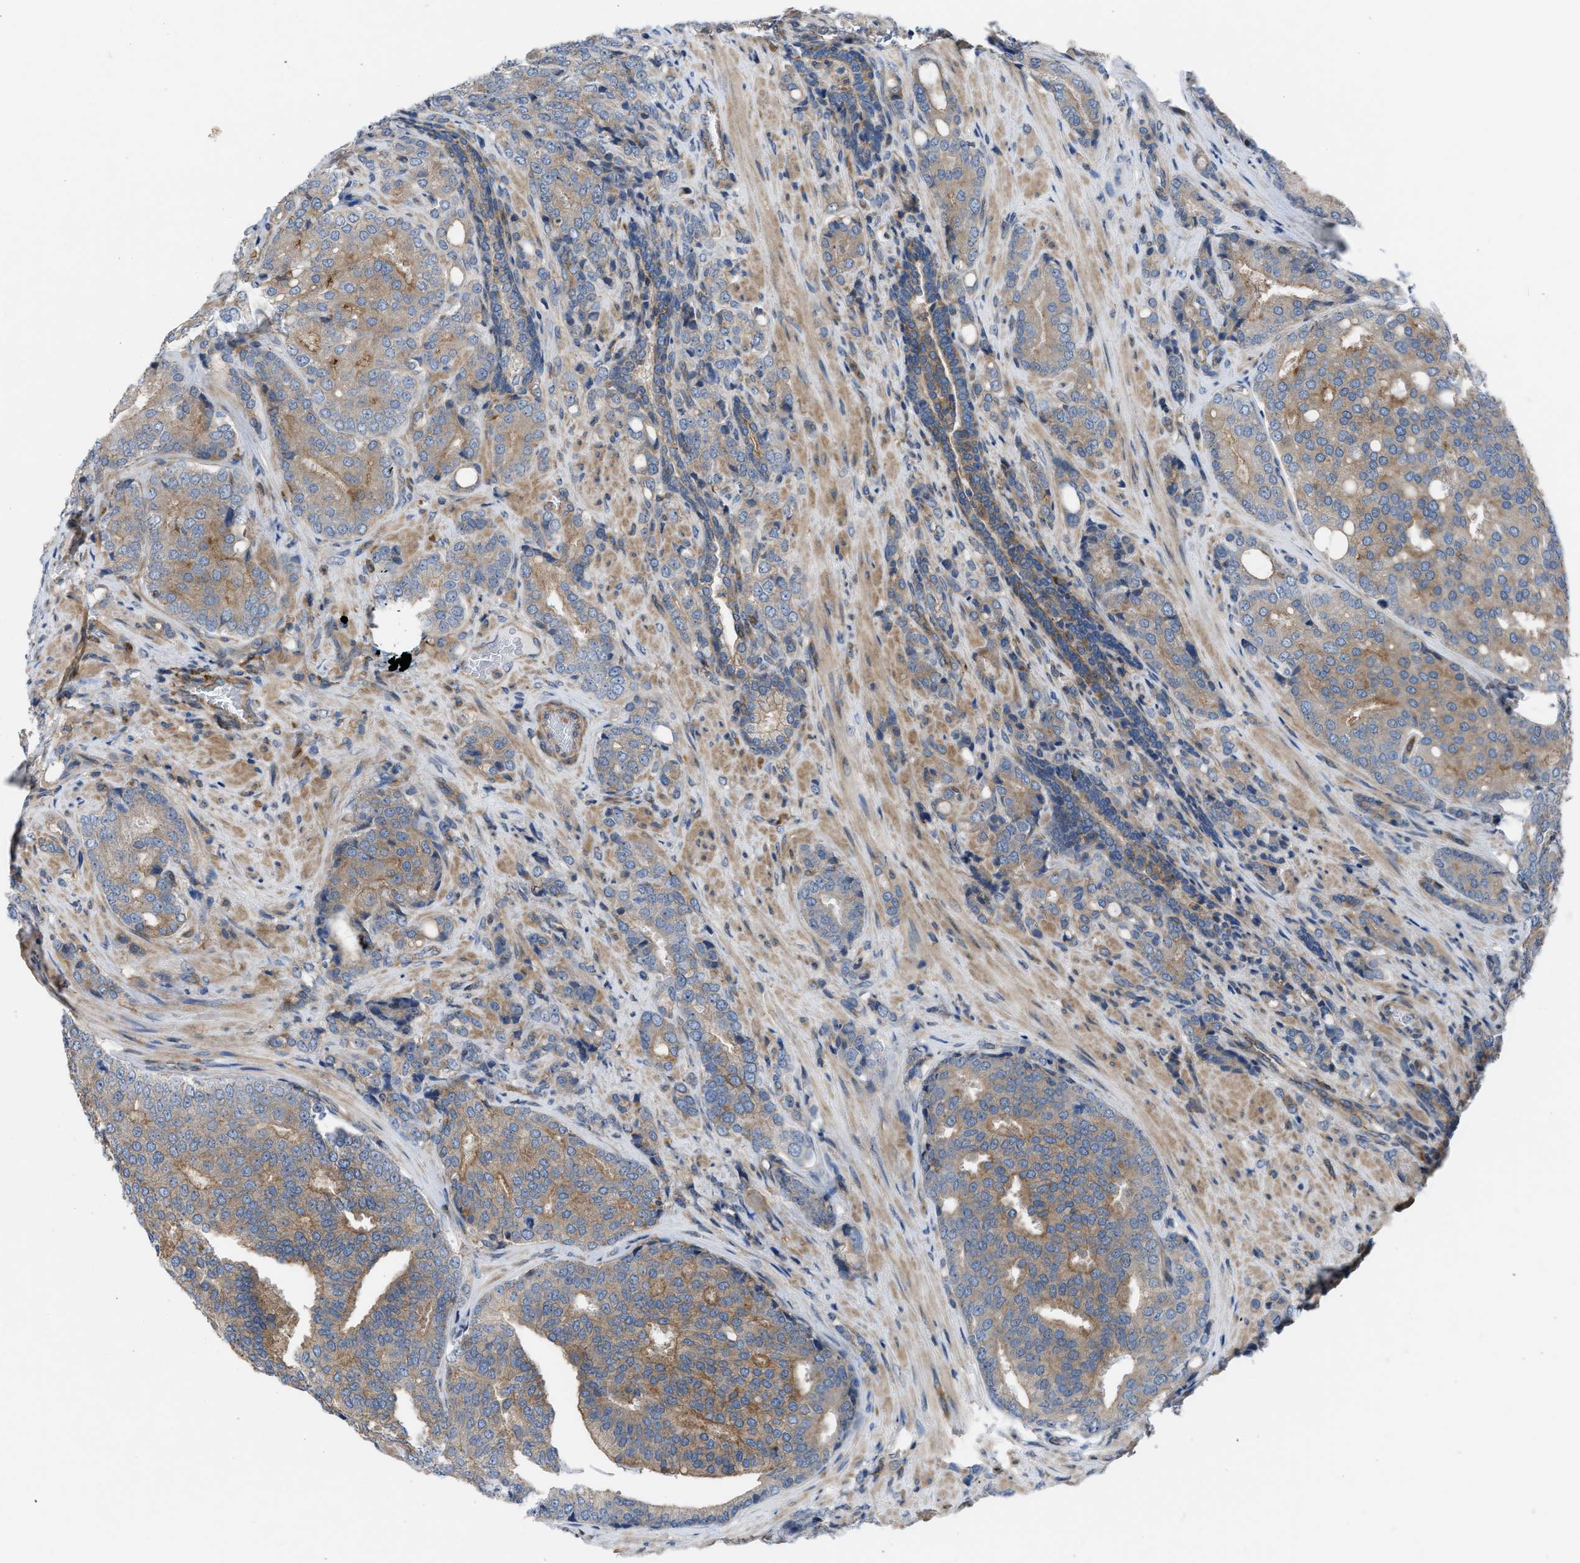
{"staining": {"intensity": "moderate", "quantity": ">75%", "location": "cytoplasmic/membranous"}, "tissue": "prostate cancer", "cell_type": "Tumor cells", "image_type": "cancer", "snomed": [{"axis": "morphology", "description": "Adenocarcinoma, High grade"}, {"axis": "topography", "description": "Prostate"}], "caption": "Immunohistochemistry (IHC) of human adenocarcinoma (high-grade) (prostate) displays medium levels of moderate cytoplasmic/membranous expression in approximately >75% of tumor cells.", "gene": "MYO18A", "patient": {"sex": "male", "age": 50}}